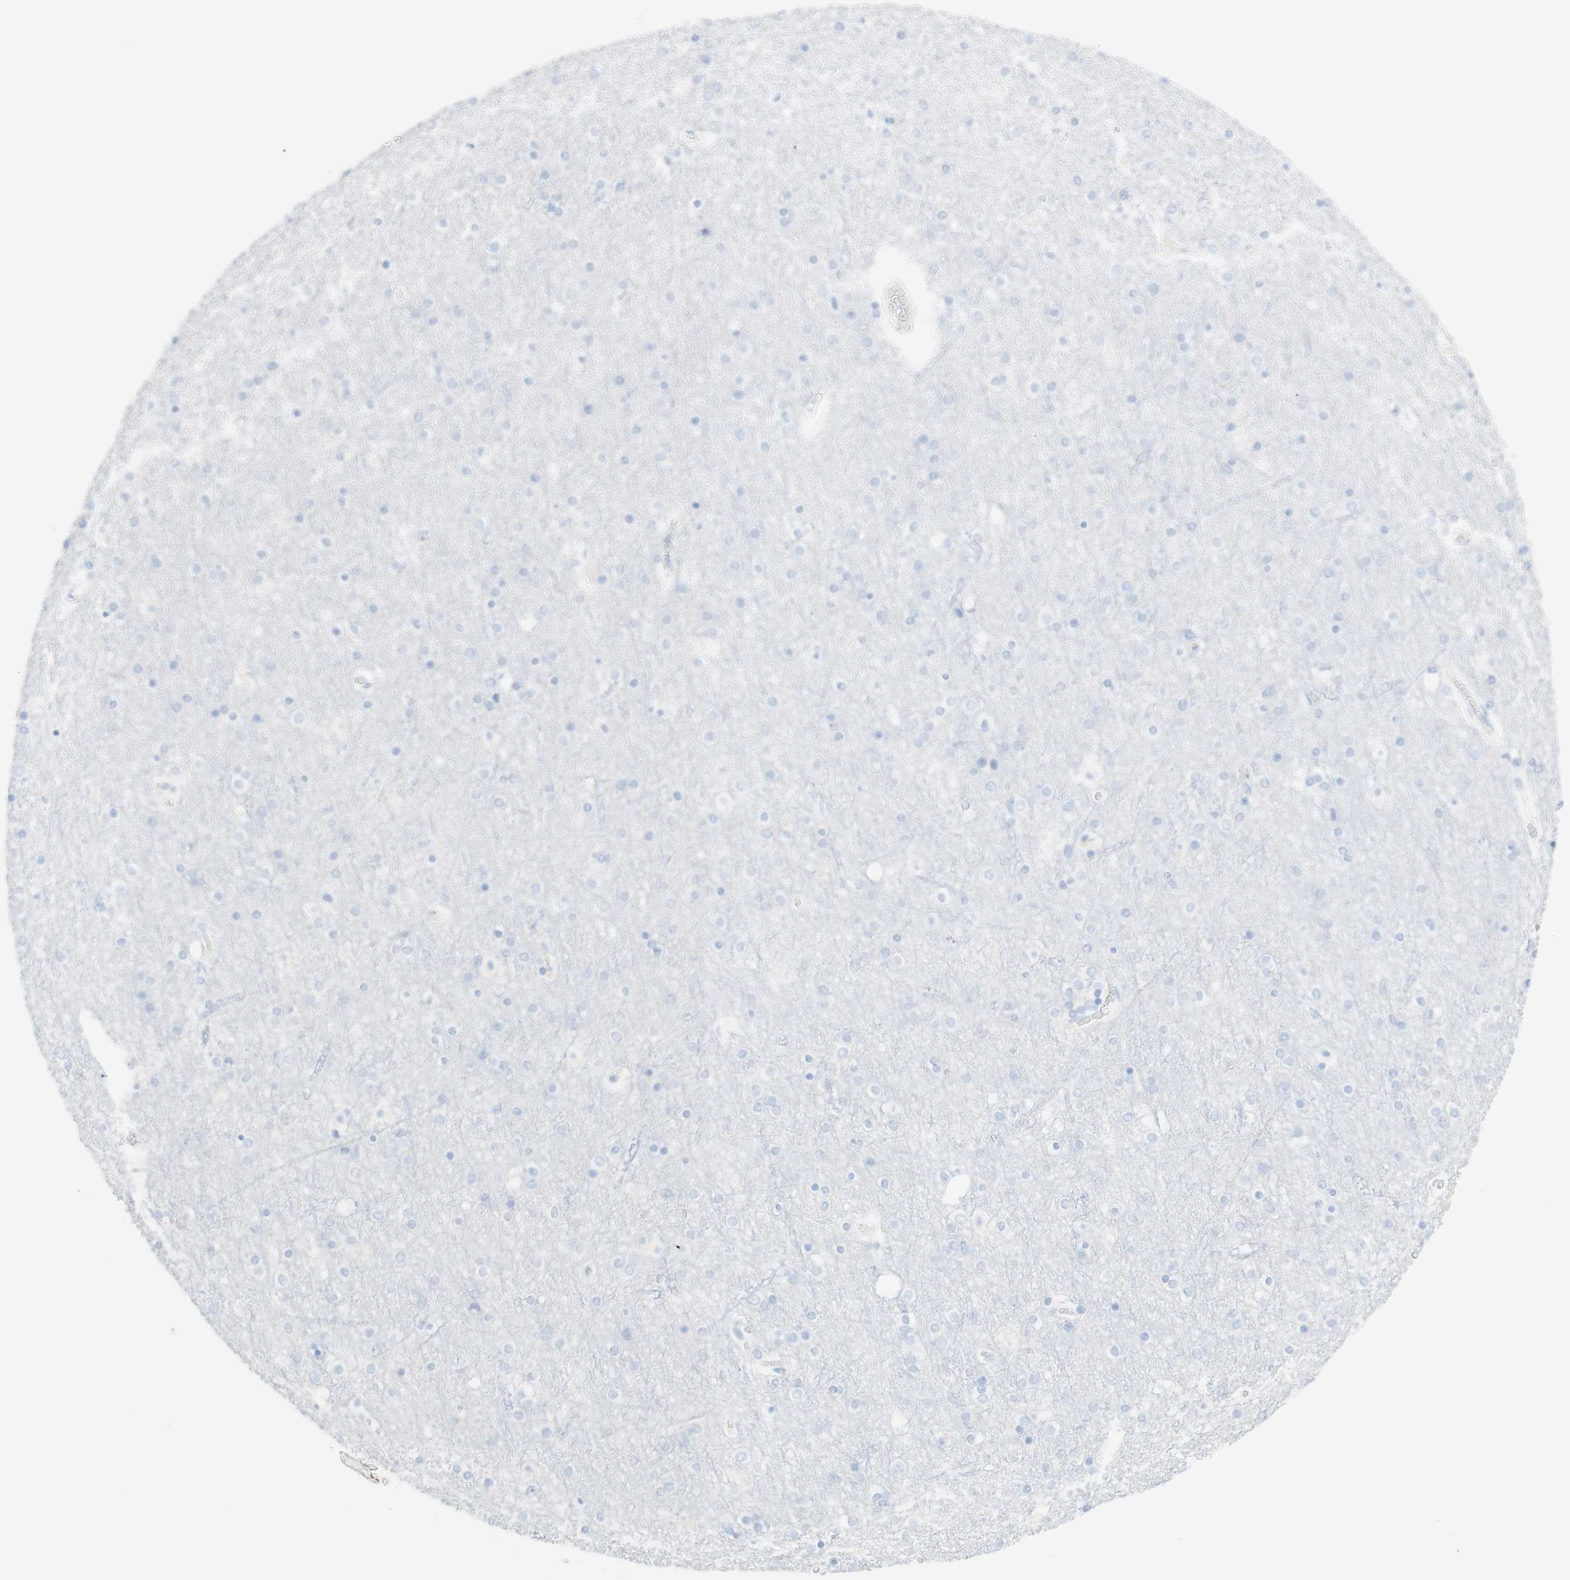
{"staining": {"intensity": "negative", "quantity": "none", "location": "none"}, "tissue": "cerebral cortex", "cell_type": "Endothelial cells", "image_type": "normal", "snomed": [{"axis": "morphology", "description": "Normal tissue, NOS"}, {"axis": "topography", "description": "Cerebral cortex"}], "caption": "High magnification brightfield microscopy of unremarkable cerebral cortex stained with DAB (3,3'-diaminobenzidine) (brown) and counterstained with hematoxylin (blue): endothelial cells show no significant expression.", "gene": "TPO", "patient": {"sex": "female", "age": 54}}